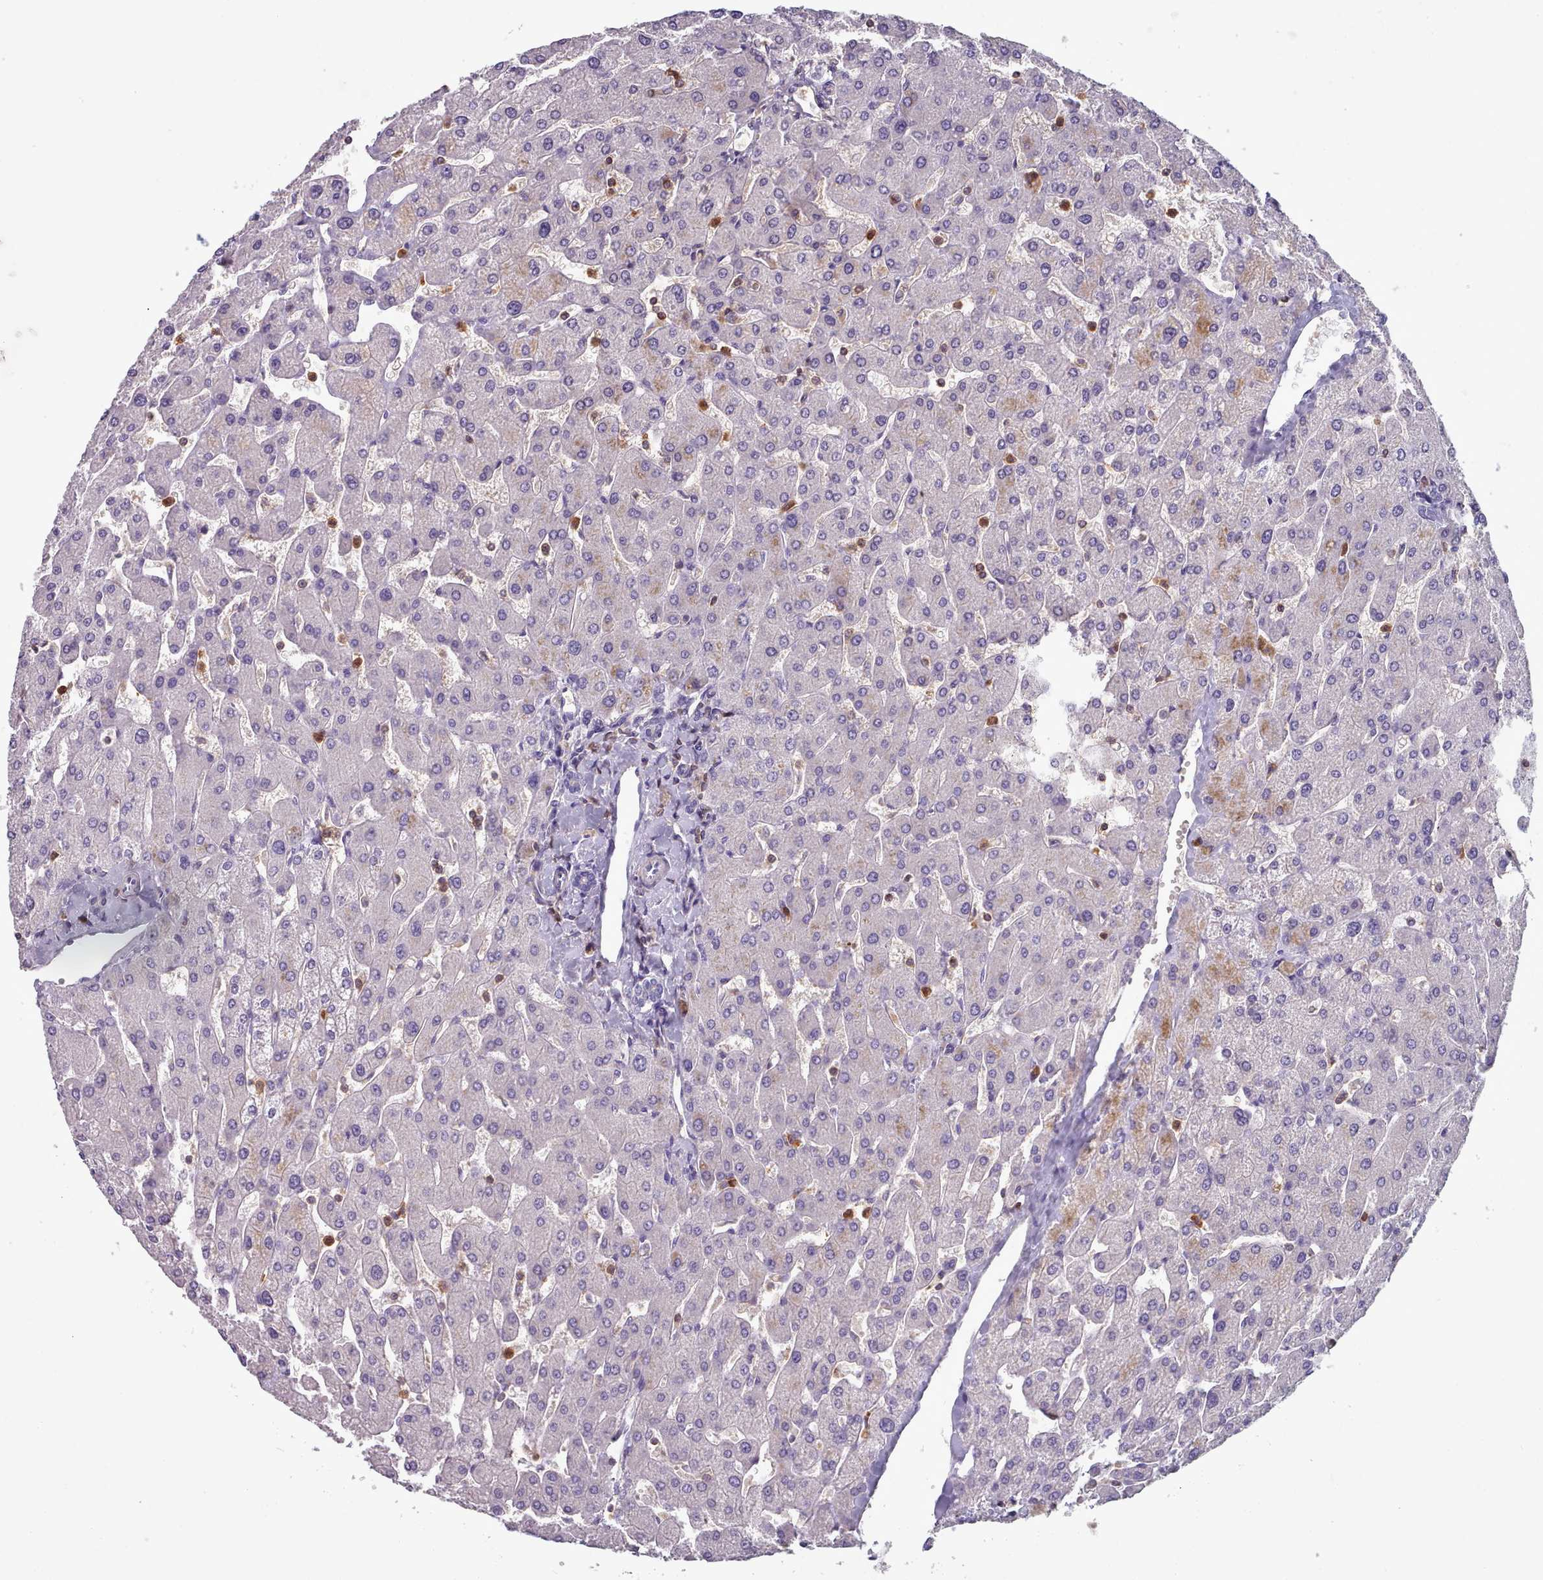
{"staining": {"intensity": "negative", "quantity": "none", "location": "none"}, "tissue": "liver", "cell_type": "Cholangiocytes", "image_type": "normal", "snomed": [{"axis": "morphology", "description": "Normal tissue, NOS"}, {"axis": "topography", "description": "Liver"}], "caption": "Immunohistochemical staining of normal liver displays no significant staining in cholangiocytes.", "gene": "RAC1", "patient": {"sex": "male", "age": 55}}